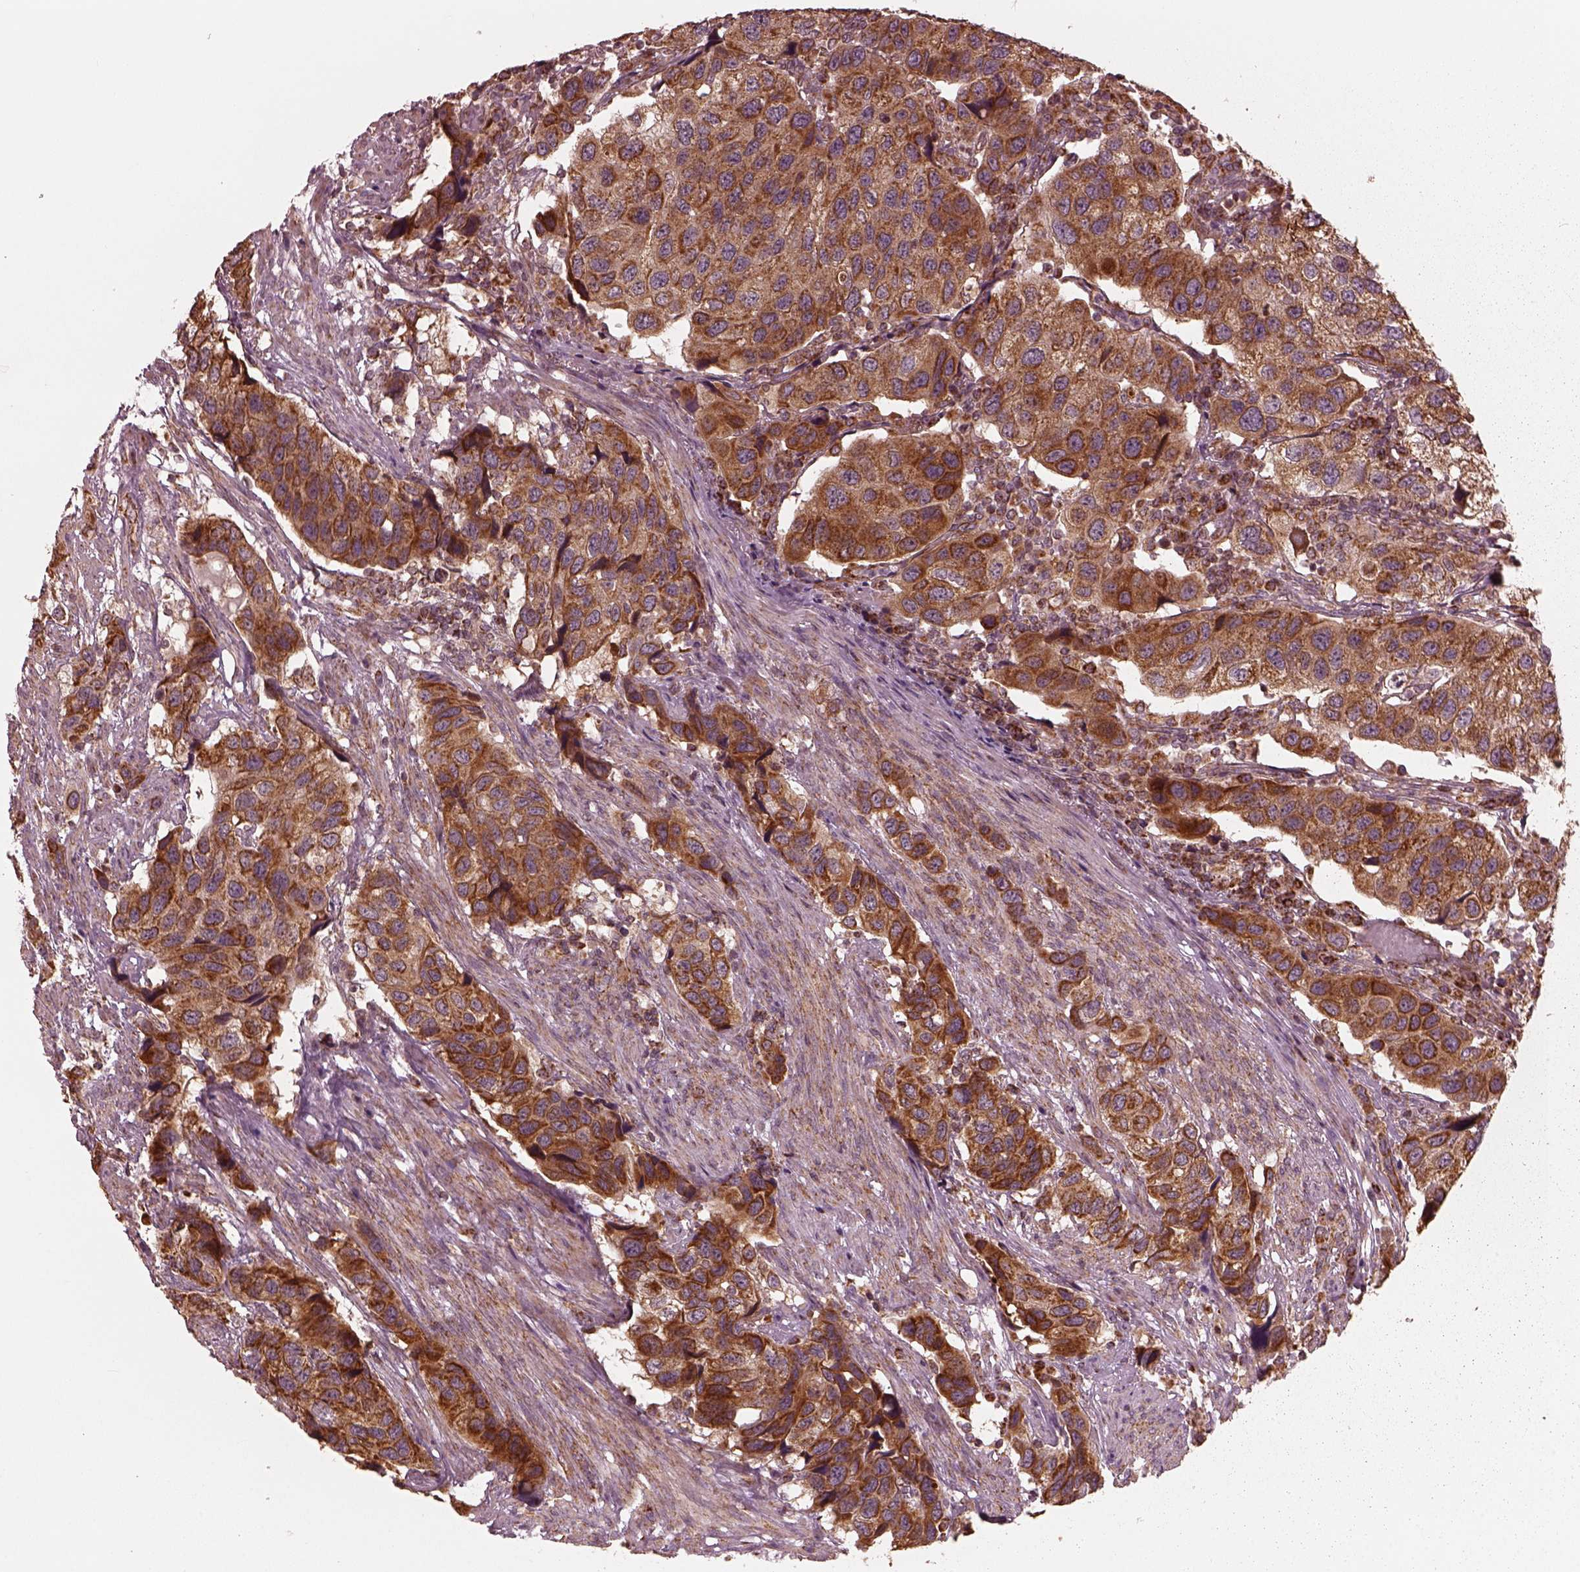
{"staining": {"intensity": "strong", "quantity": ">75%", "location": "cytoplasmic/membranous"}, "tissue": "urothelial cancer", "cell_type": "Tumor cells", "image_type": "cancer", "snomed": [{"axis": "morphology", "description": "Urothelial carcinoma, High grade"}, {"axis": "topography", "description": "Urinary bladder"}], "caption": "A micrograph showing strong cytoplasmic/membranous positivity in about >75% of tumor cells in urothelial carcinoma (high-grade), as visualized by brown immunohistochemical staining.", "gene": "NDUFB10", "patient": {"sex": "male", "age": 79}}